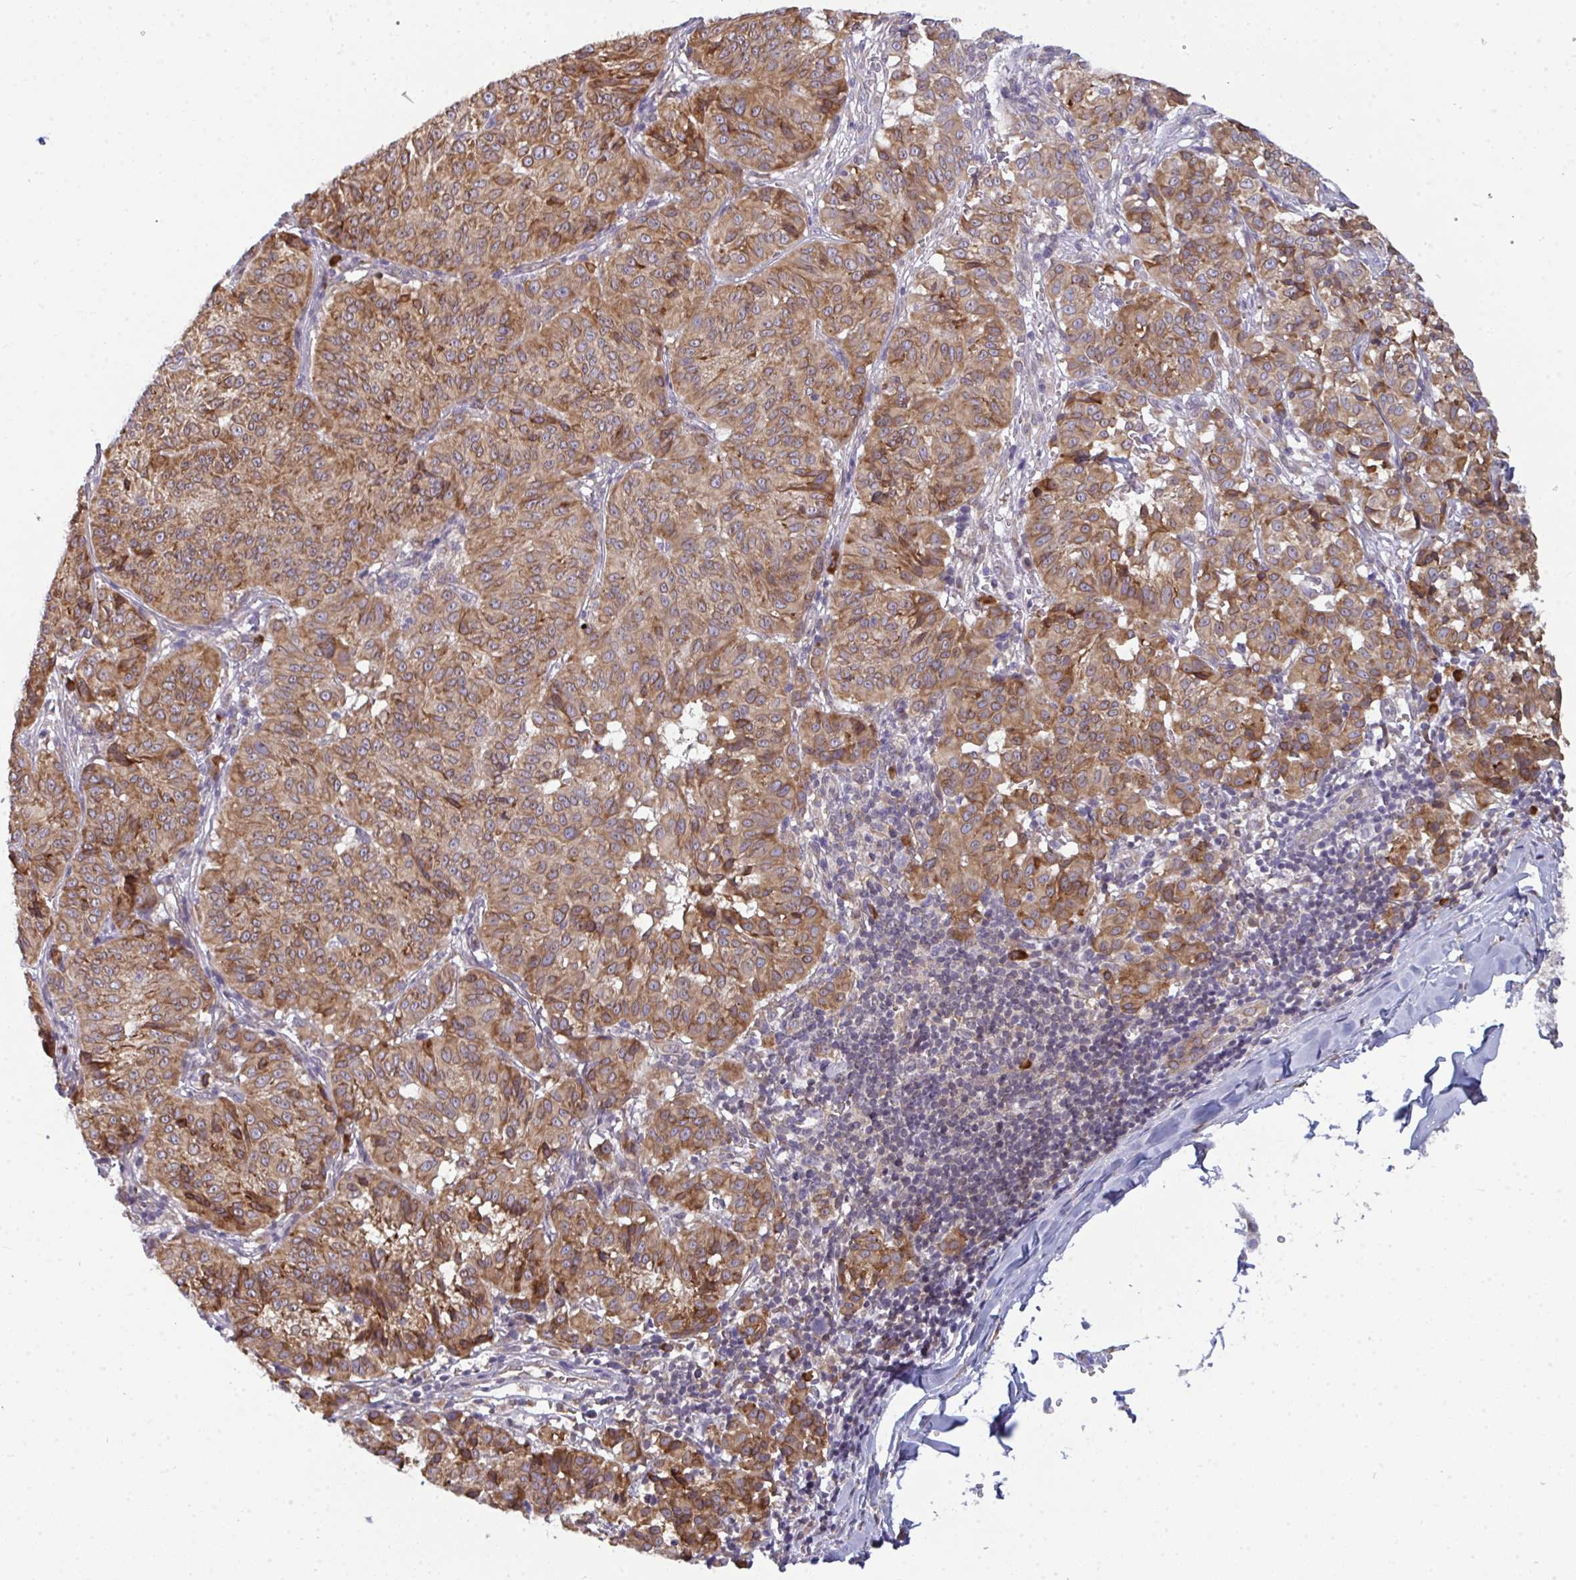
{"staining": {"intensity": "moderate", "quantity": ">75%", "location": "cytoplasmic/membranous"}, "tissue": "melanoma", "cell_type": "Tumor cells", "image_type": "cancer", "snomed": [{"axis": "morphology", "description": "Malignant melanoma, NOS"}, {"axis": "topography", "description": "Skin"}], "caption": "The photomicrograph shows a brown stain indicating the presence of a protein in the cytoplasmic/membranous of tumor cells in melanoma.", "gene": "LYSMD4", "patient": {"sex": "female", "age": 72}}